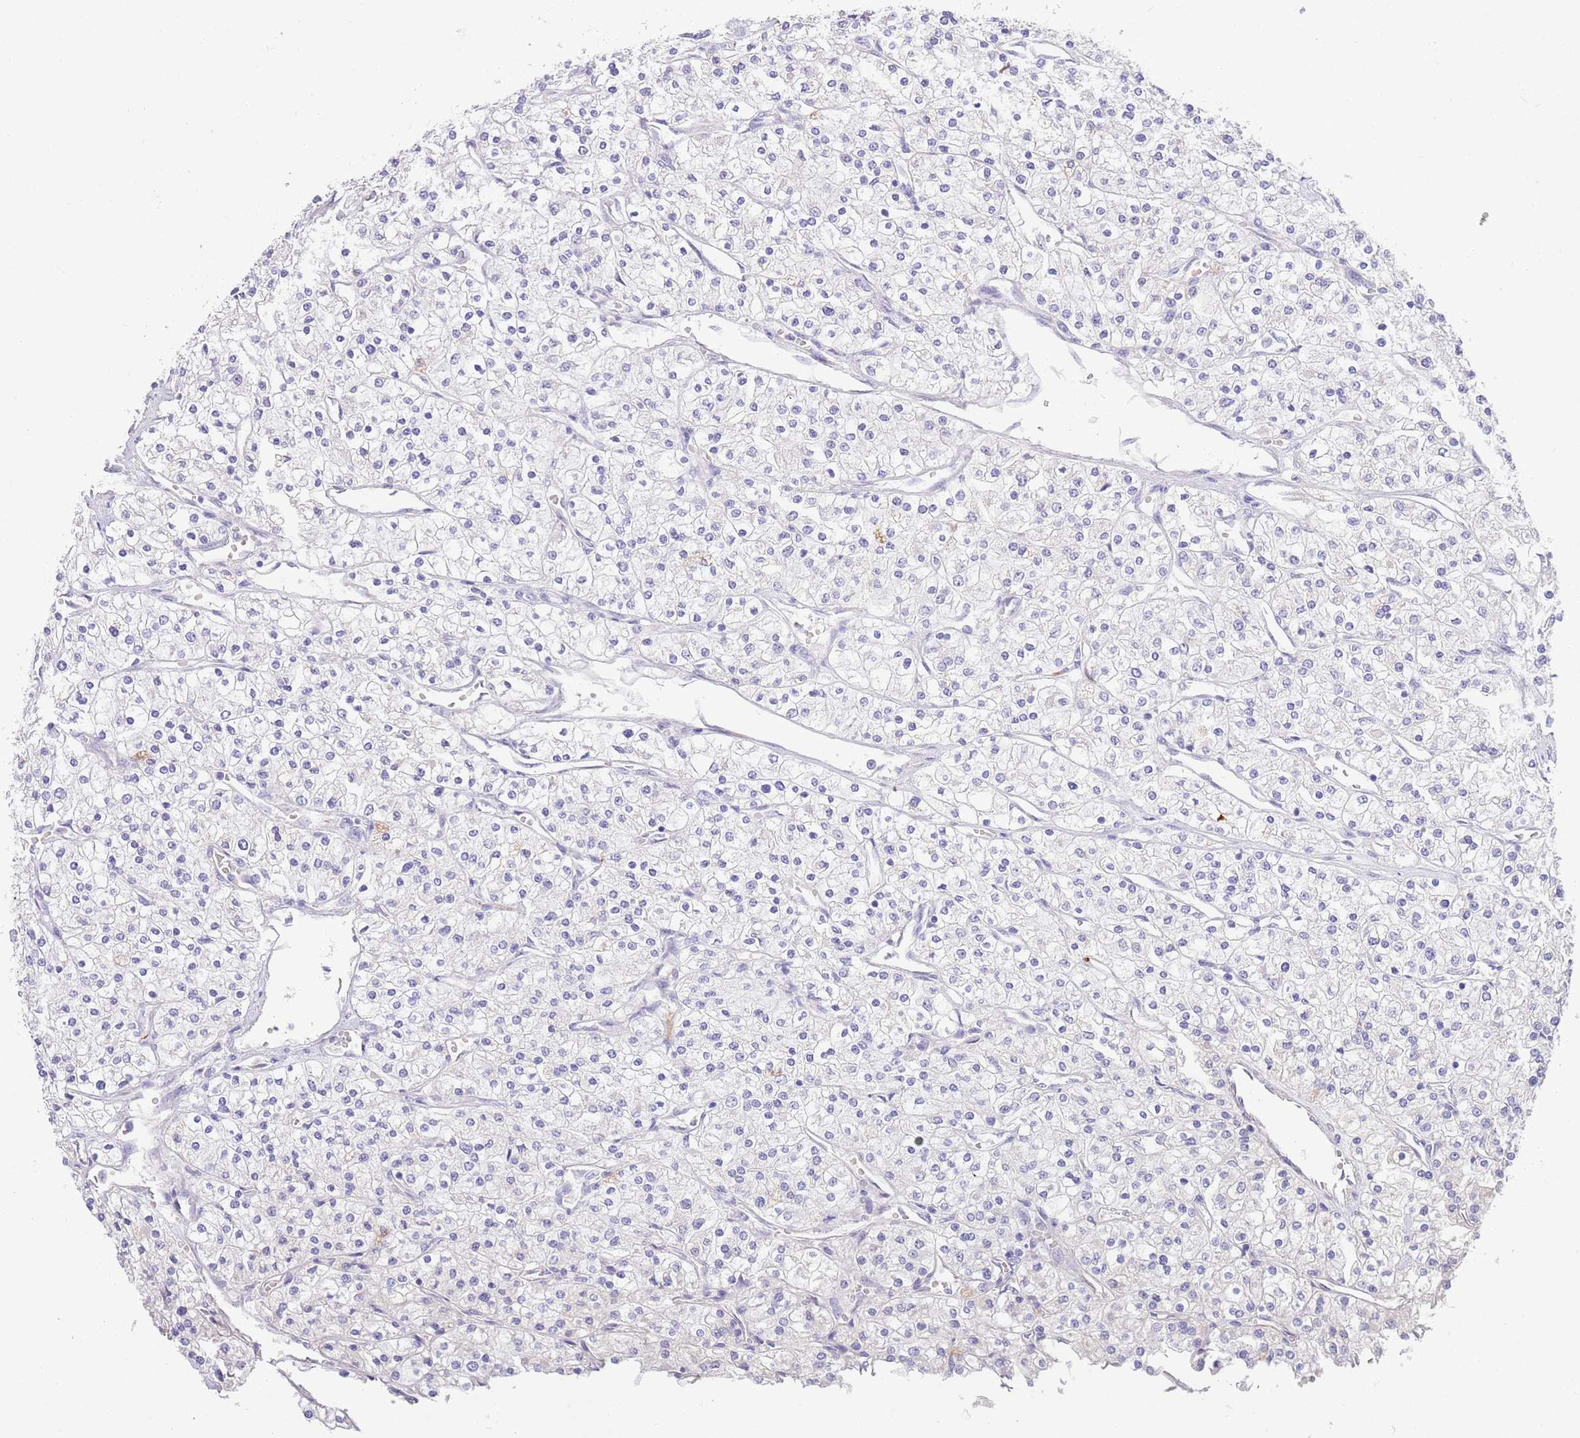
{"staining": {"intensity": "negative", "quantity": "none", "location": "none"}, "tissue": "renal cancer", "cell_type": "Tumor cells", "image_type": "cancer", "snomed": [{"axis": "morphology", "description": "Adenocarcinoma, NOS"}, {"axis": "topography", "description": "Kidney"}], "caption": "Immunohistochemical staining of human renal adenocarcinoma exhibits no significant positivity in tumor cells. (DAB (3,3'-diaminobenzidine) IHC visualized using brightfield microscopy, high magnification).", "gene": "SFTPA1", "patient": {"sex": "male", "age": 80}}